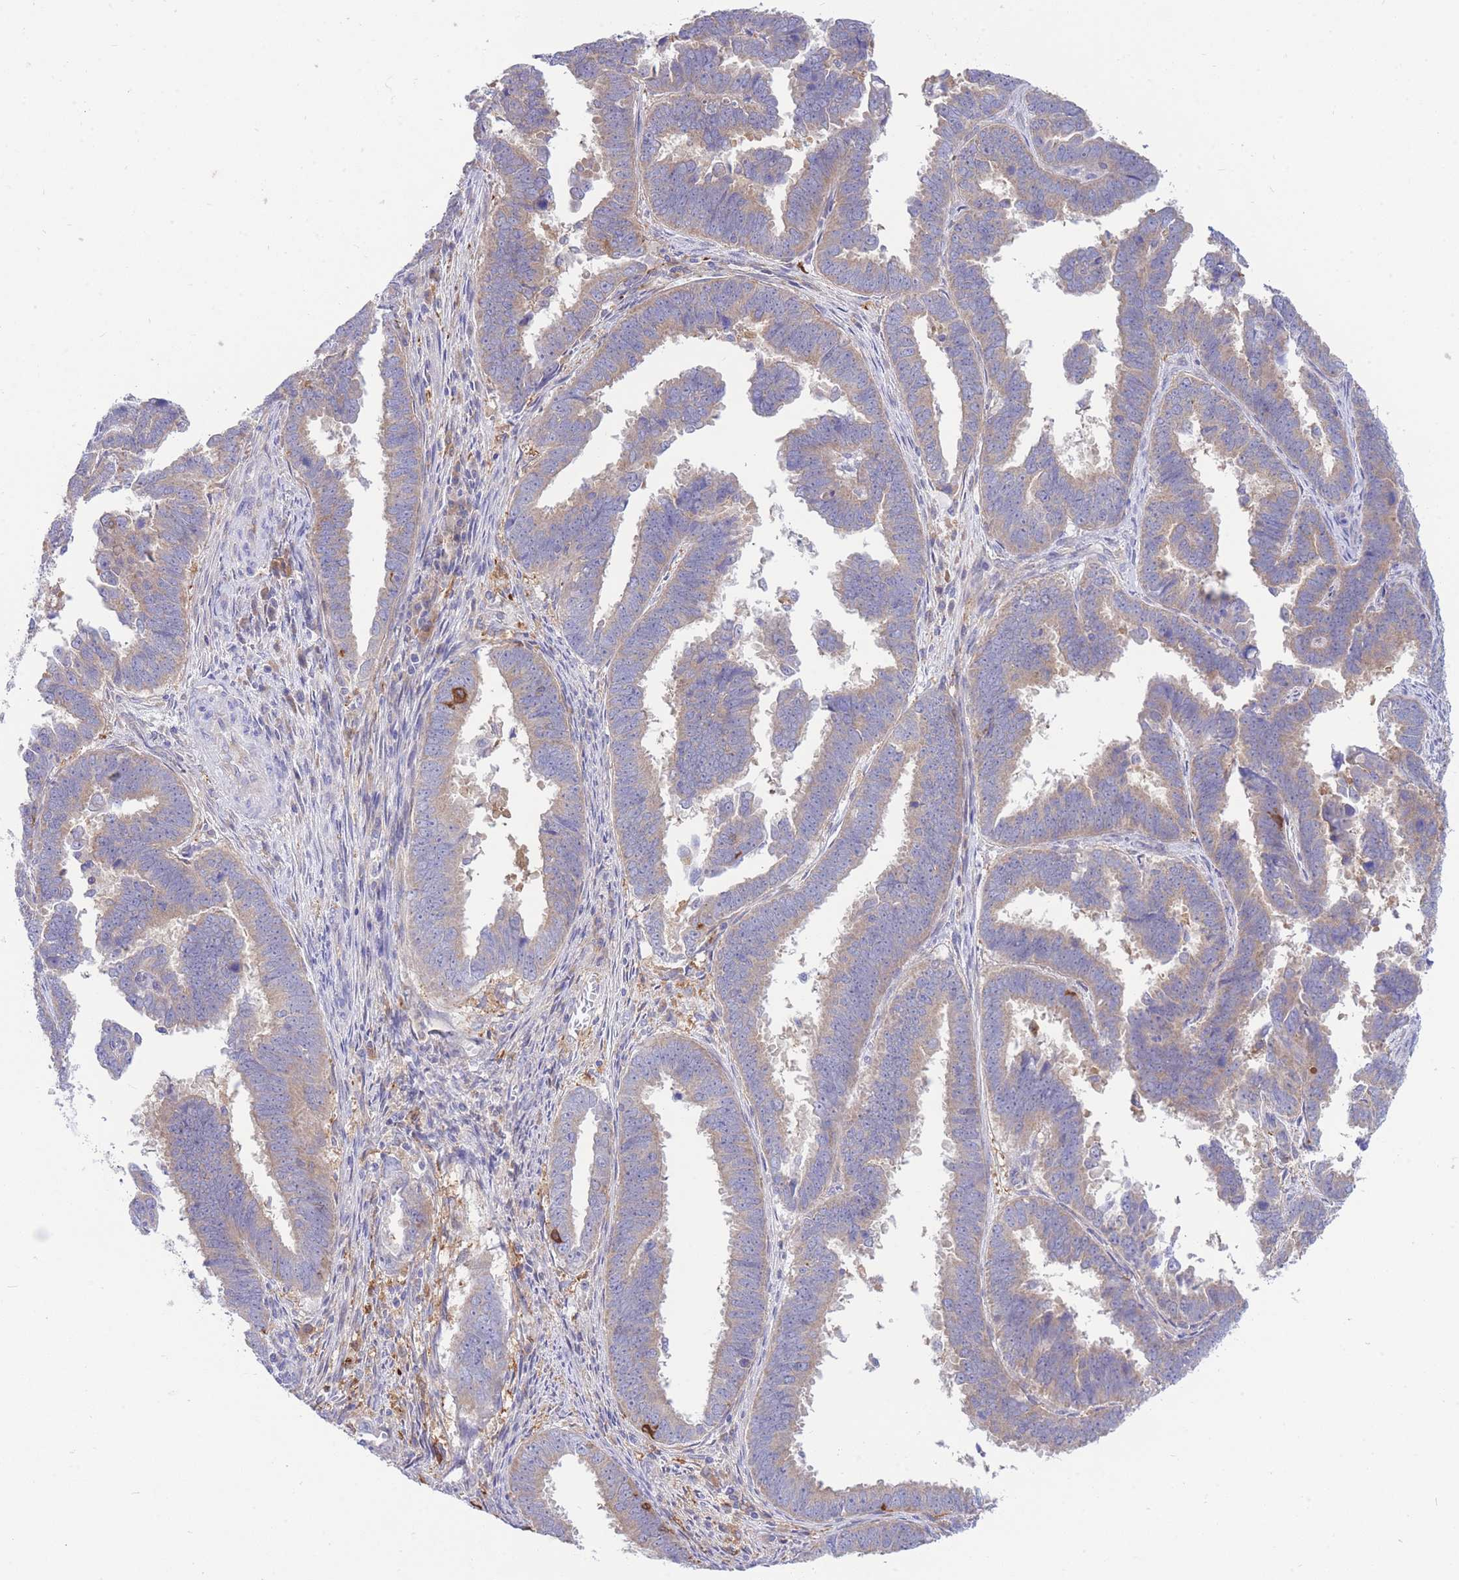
{"staining": {"intensity": "weak", "quantity": "25%-75%", "location": "cytoplasmic/membranous"}, "tissue": "endometrial cancer", "cell_type": "Tumor cells", "image_type": "cancer", "snomed": [{"axis": "morphology", "description": "Adenocarcinoma, NOS"}, {"axis": "topography", "description": "Endometrium"}], "caption": "An immunohistochemistry image of neoplastic tissue is shown. Protein staining in brown labels weak cytoplasmic/membranous positivity in adenocarcinoma (endometrial) within tumor cells.", "gene": "NAMPT", "patient": {"sex": "female", "age": 75}}